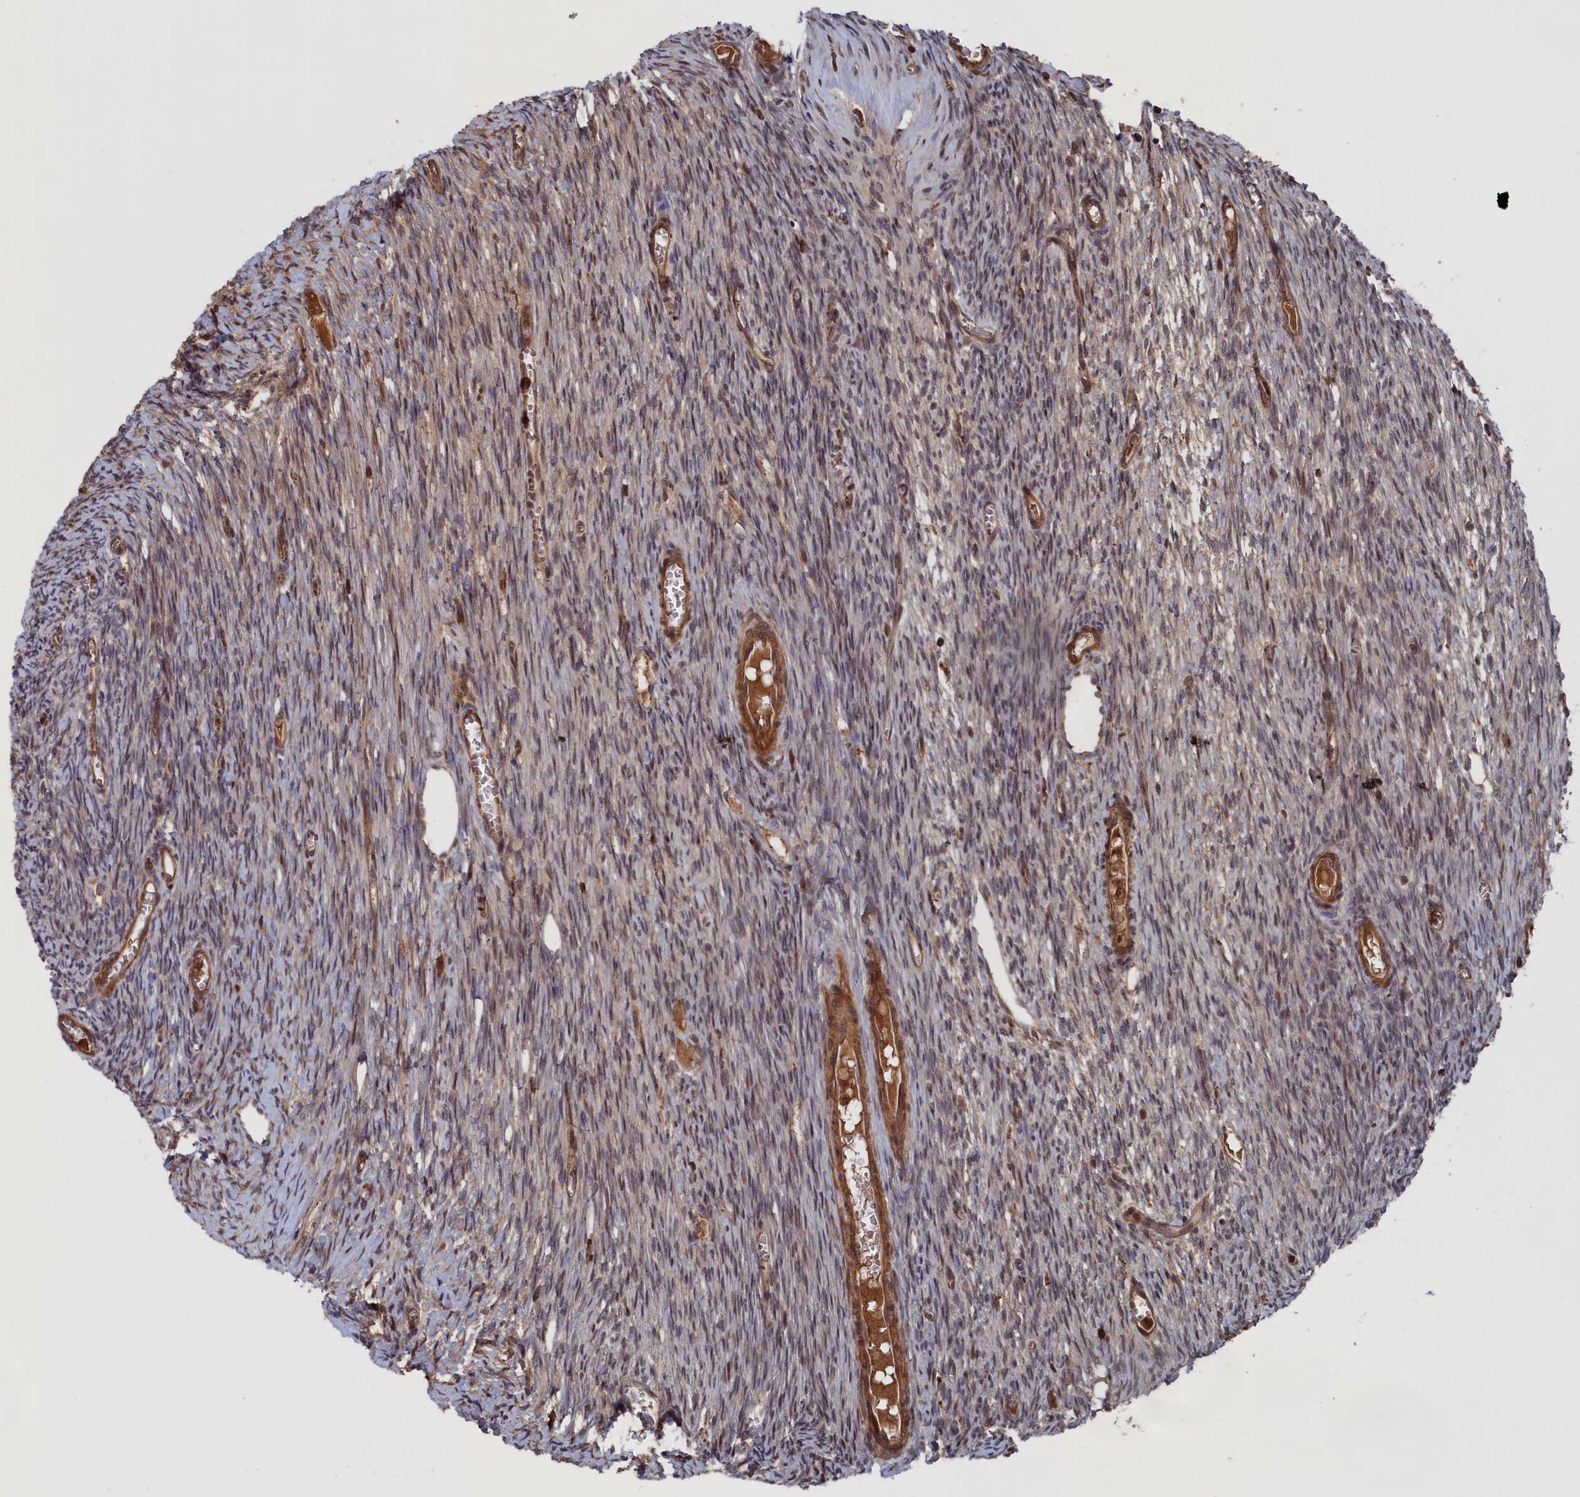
{"staining": {"intensity": "weak", "quantity": "<25%", "location": "nuclear"}, "tissue": "ovary", "cell_type": "Ovarian stroma cells", "image_type": "normal", "snomed": [{"axis": "morphology", "description": "Normal tissue, NOS"}, {"axis": "topography", "description": "Ovary"}], "caption": "A high-resolution histopathology image shows immunohistochemistry staining of benign ovary, which demonstrates no significant expression in ovarian stroma cells. Brightfield microscopy of immunohistochemistry (IHC) stained with DAB (brown) and hematoxylin (blue), captured at high magnification.", "gene": "PLA2G15", "patient": {"sex": "female", "age": 44}}